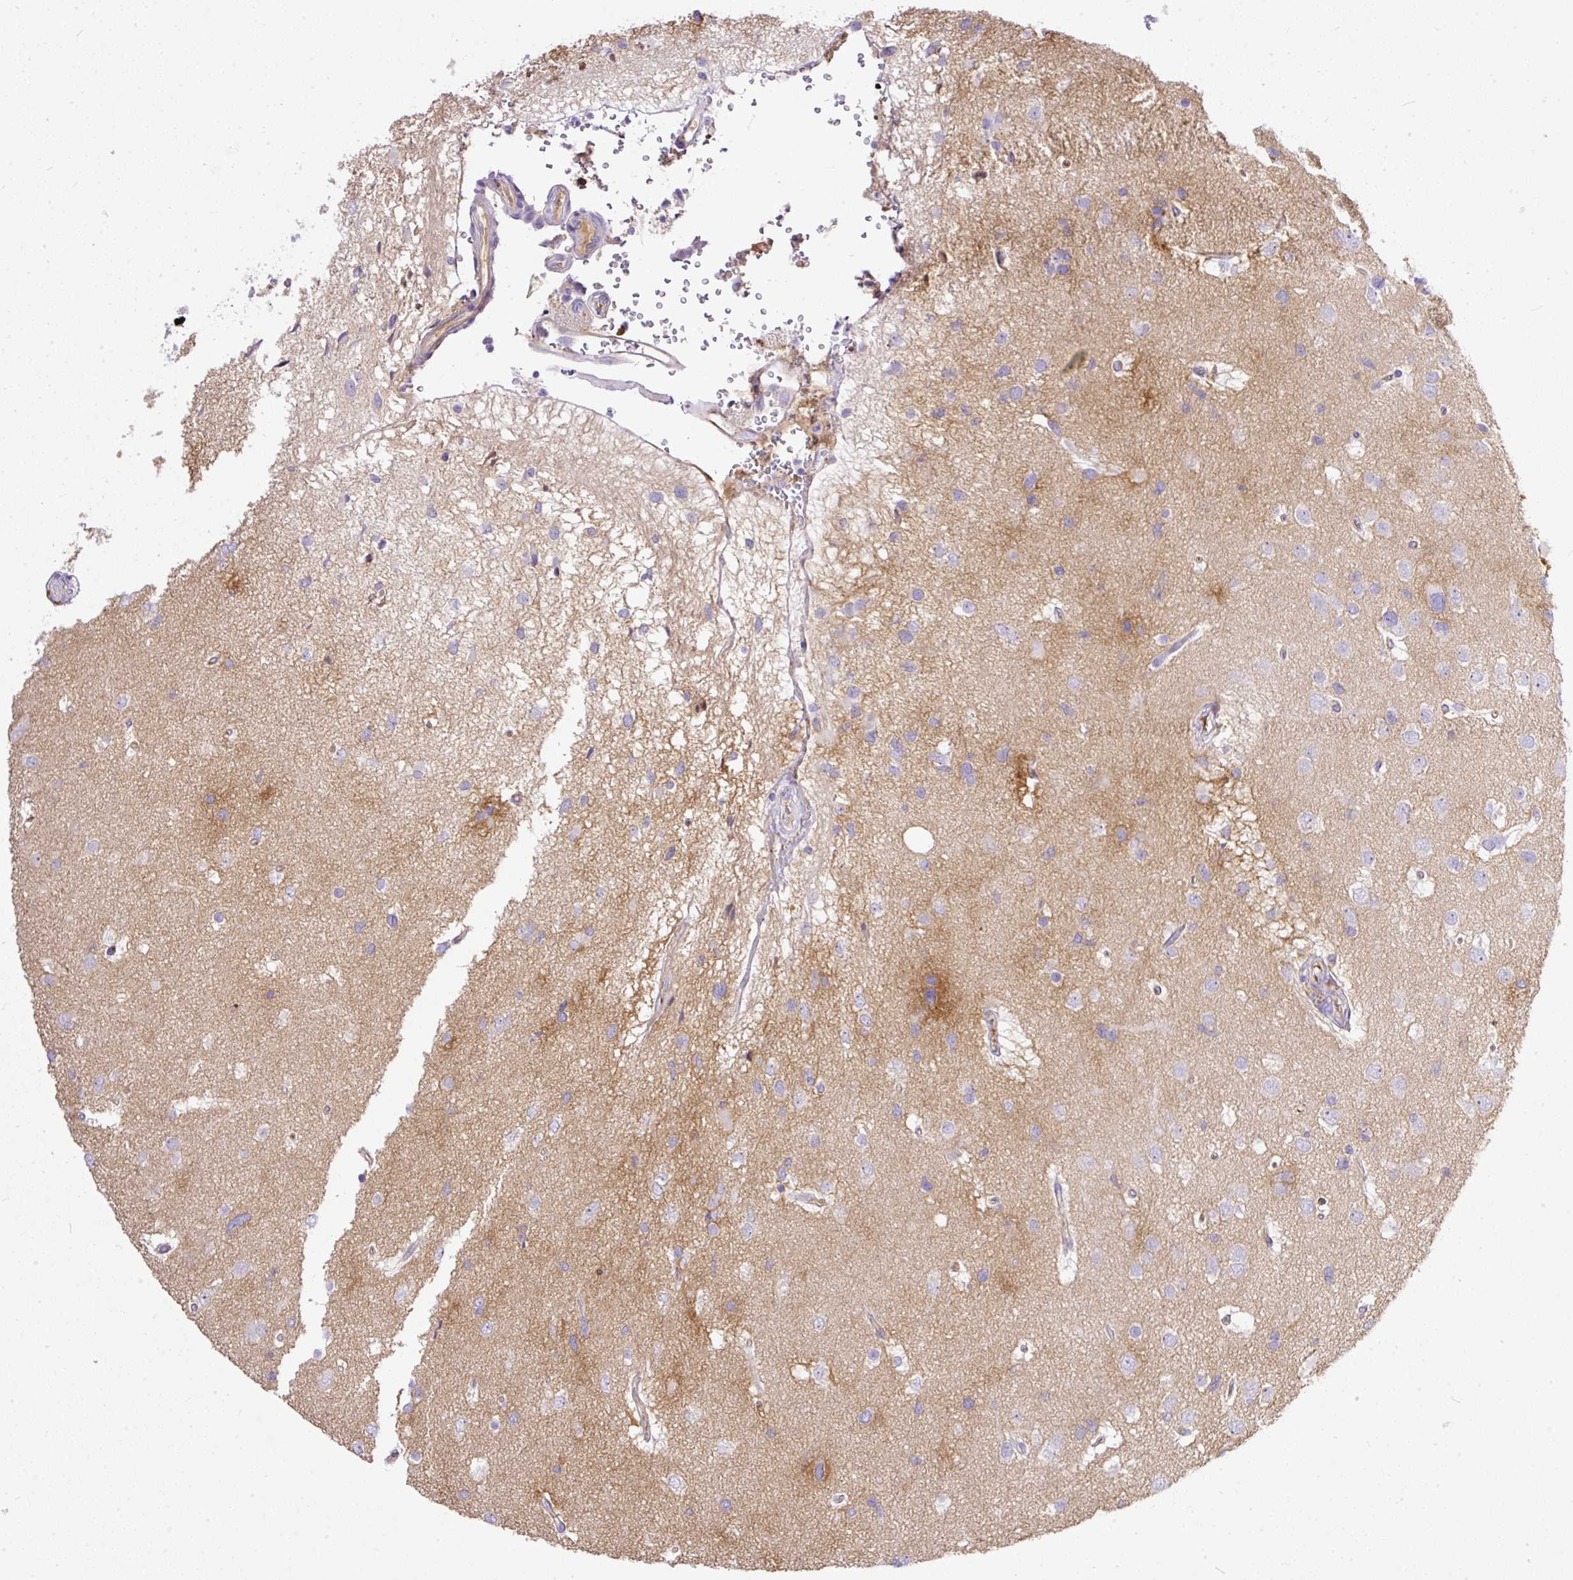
{"staining": {"intensity": "negative", "quantity": "none", "location": "none"}, "tissue": "glioma", "cell_type": "Tumor cells", "image_type": "cancer", "snomed": [{"axis": "morphology", "description": "Glioma, malignant, High grade"}, {"axis": "topography", "description": "Brain"}], "caption": "There is no significant expression in tumor cells of malignant glioma (high-grade). (DAB IHC visualized using brightfield microscopy, high magnification).", "gene": "CLEC3B", "patient": {"sex": "male", "age": 53}}